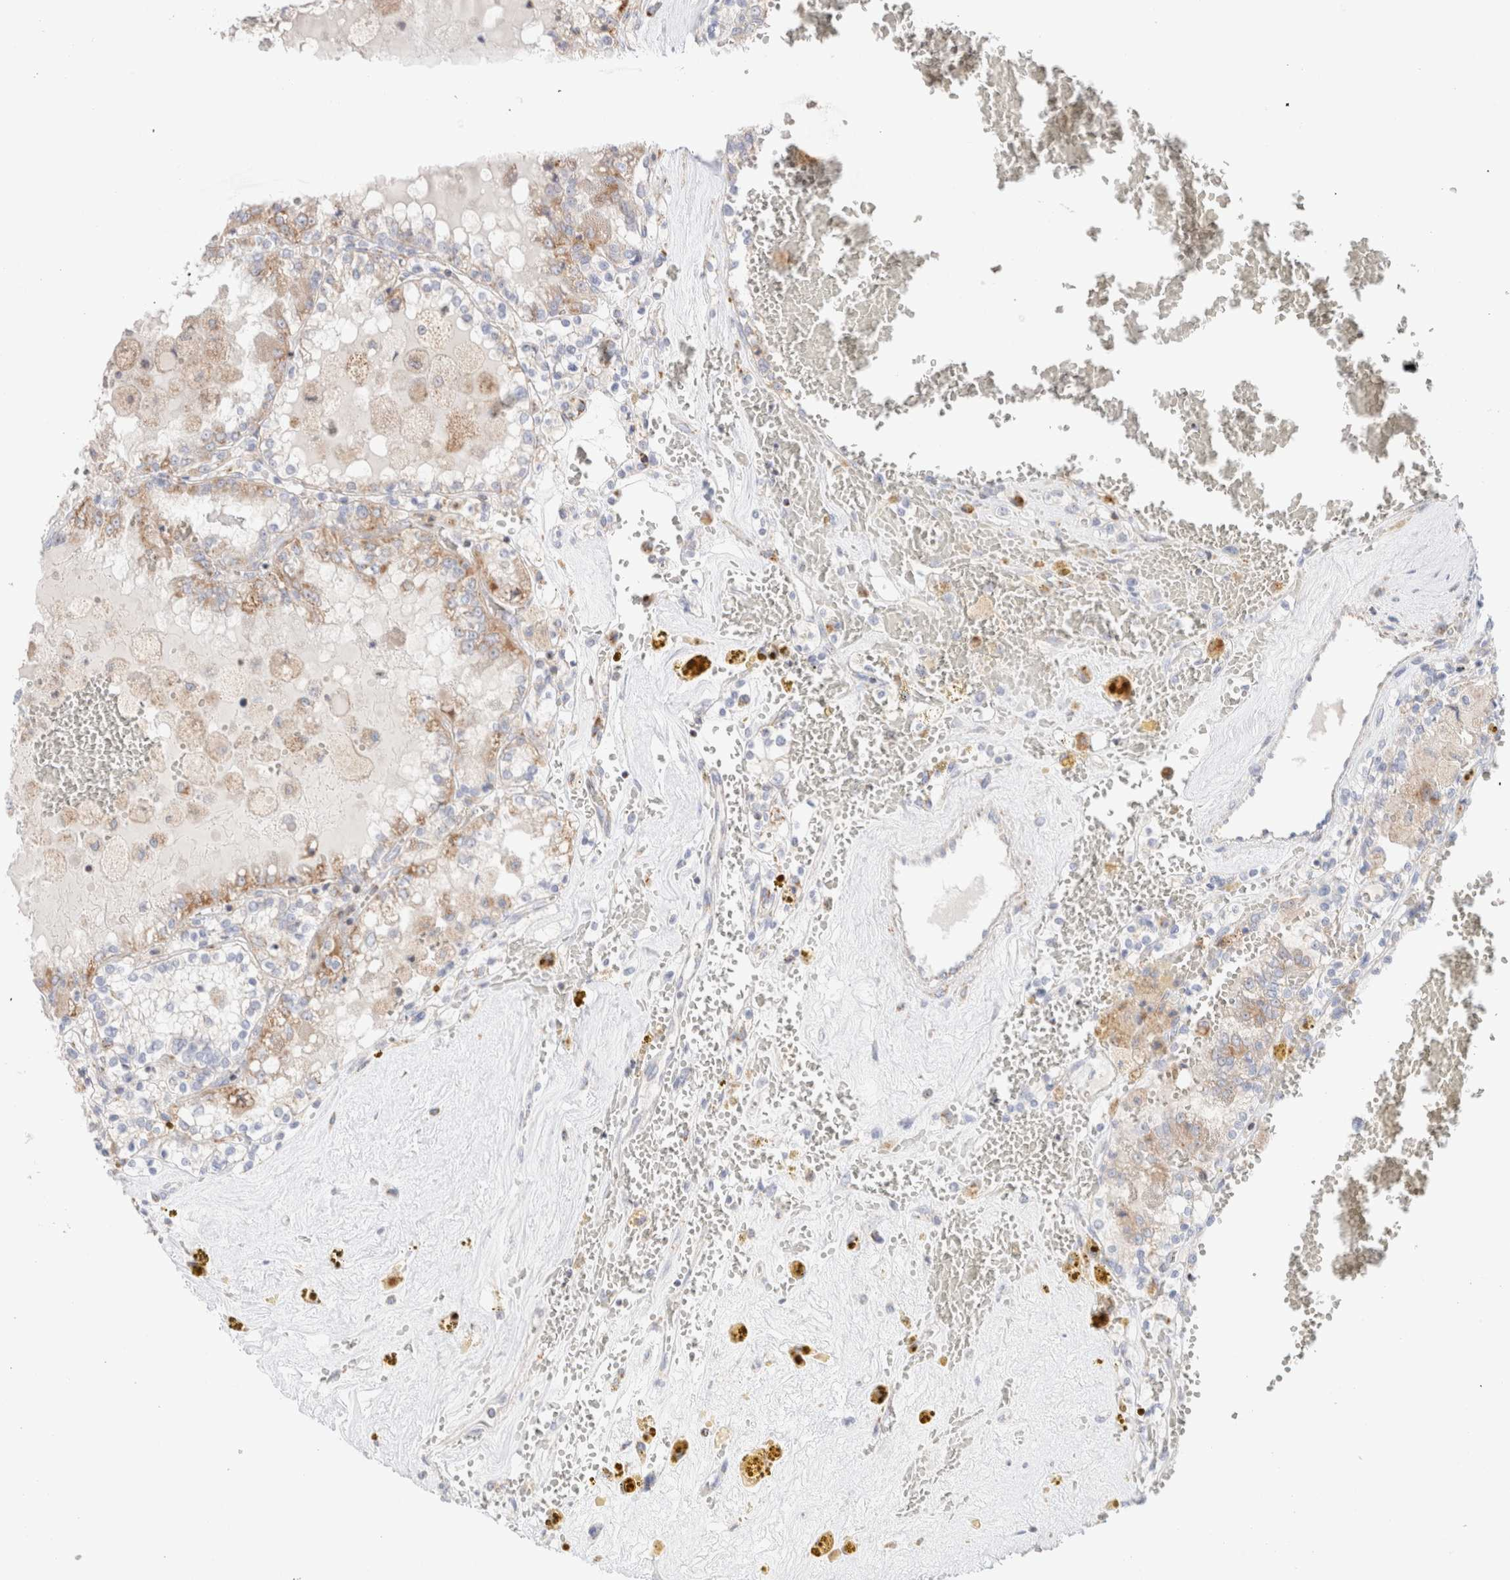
{"staining": {"intensity": "weak", "quantity": ">75%", "location": "cytoplasmic/membranous"}, "tissue": "renal cancer", "cell_type": "Tumor cells", "image_type": "cancer", "snomed": [{"axis": "morphology", "description": "Adenocarcinoma, NOS"}, {"axis": "topography", "description": "Kidney"}], "caption": "Immunohistochemical staining of human adenocarcinoma (renal) exhibits low levels of weak cytoplasmic/membranous protein staining in about >75% of tumor cells. Nuclei are stained in blue.", "gene": "ATP6V1C1", "patient": {"sex": "female", "age": 56}}